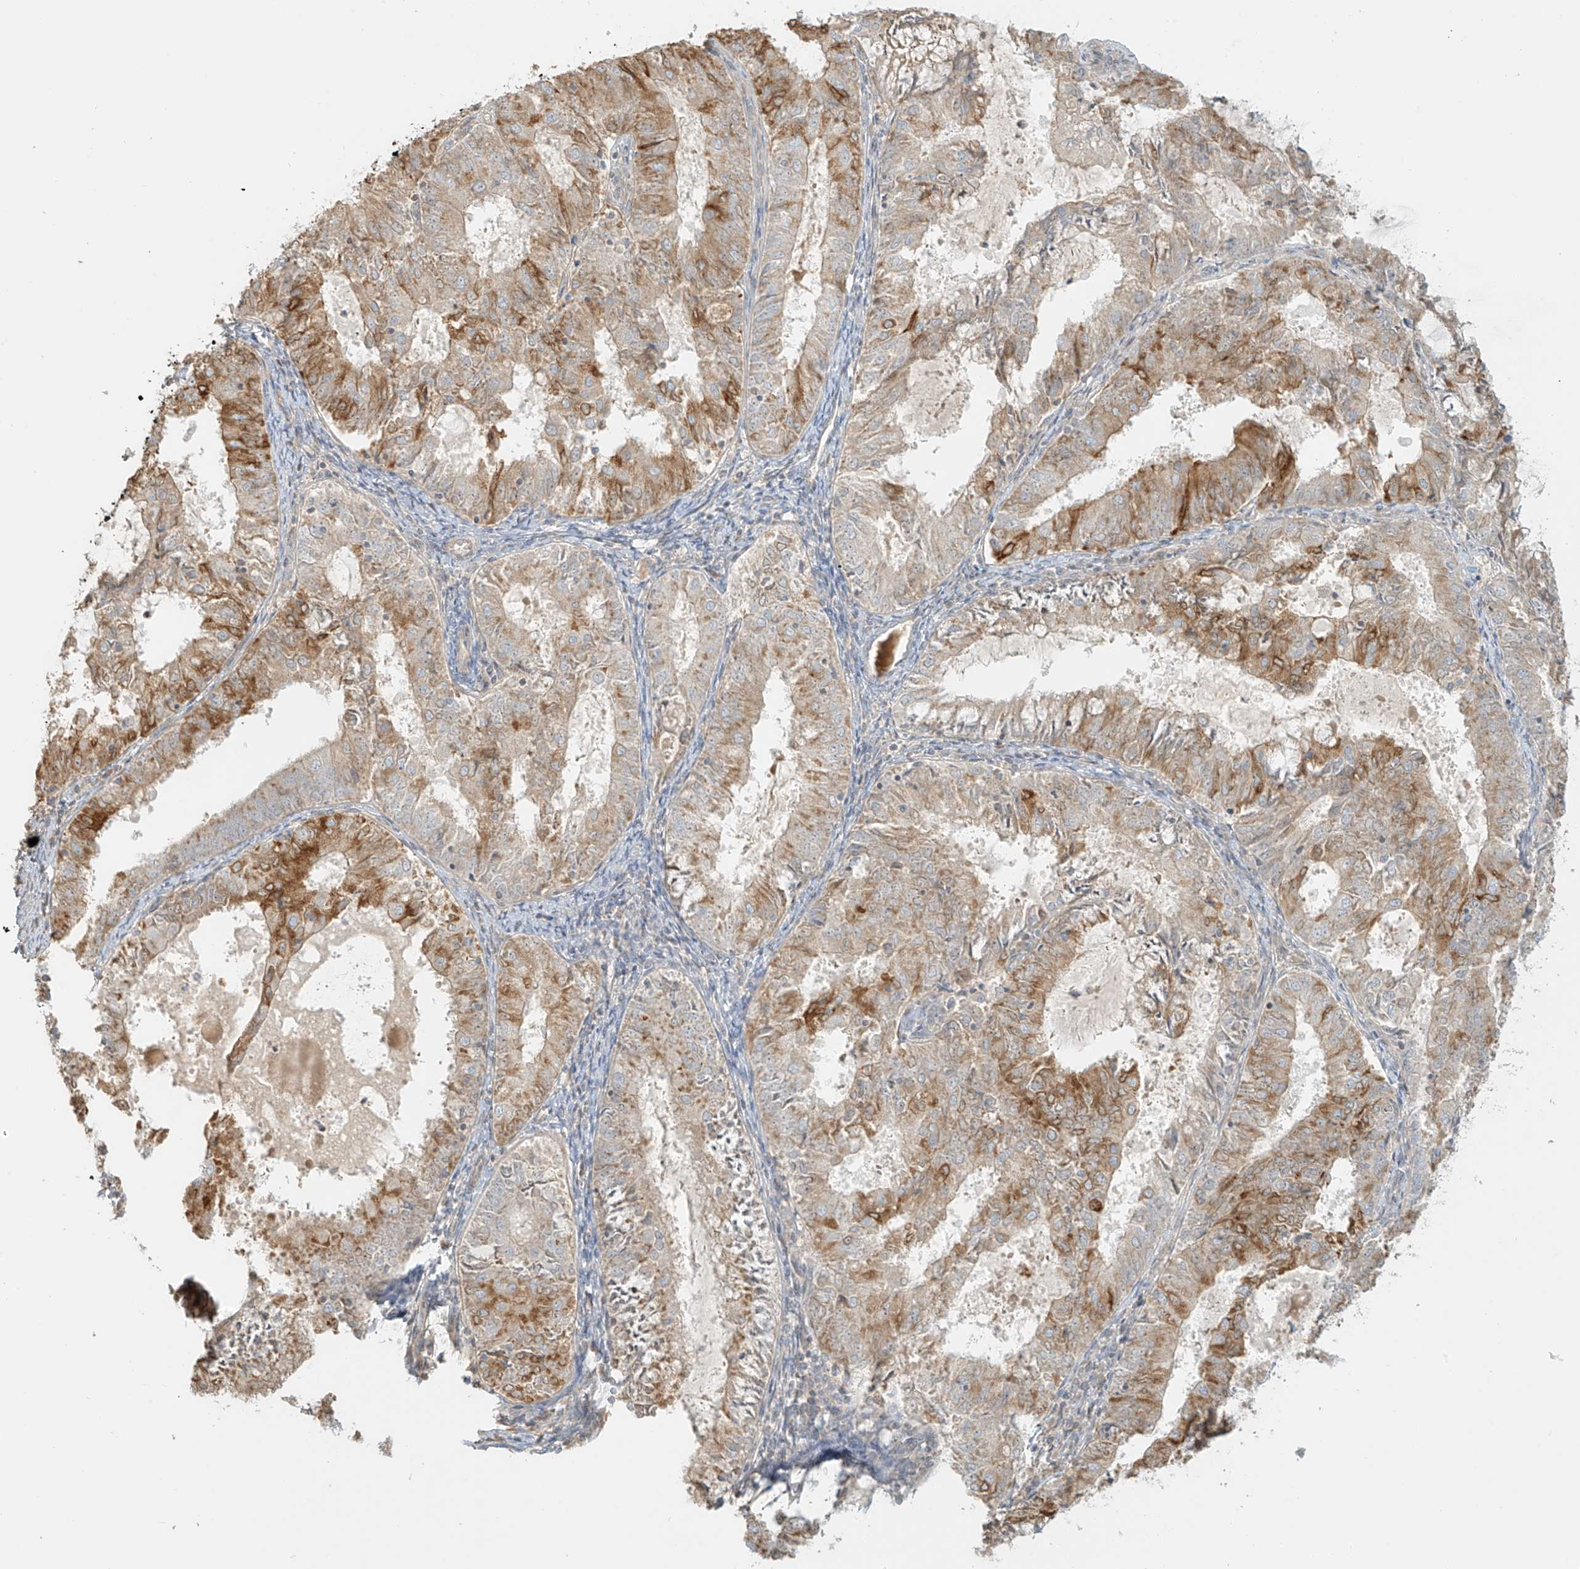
{"staining": {"intensity": "strong", "quantity": "25%-75%", "location": "cytoplasmic/membranous"}, "tissue": "endometrial cancer", "cell_type": "Tumor cells", "image_type": "cancer", "snomed": [{"axis": "morphology", "description": "Adenocarcinoma, NOS"}, {"axis": "topography", "description": "Endometrium"}], "caption": "The micrograph displays a brown stain indicating the presence of a protein in the cytoplasmic/membranous of tumor cells in endometrial adenocarcinoma. (Brightfield microscopy of DAB IHC at high magnification).", "gene": "UPK1B", "patient": {"sex": "female", "age": 57}}